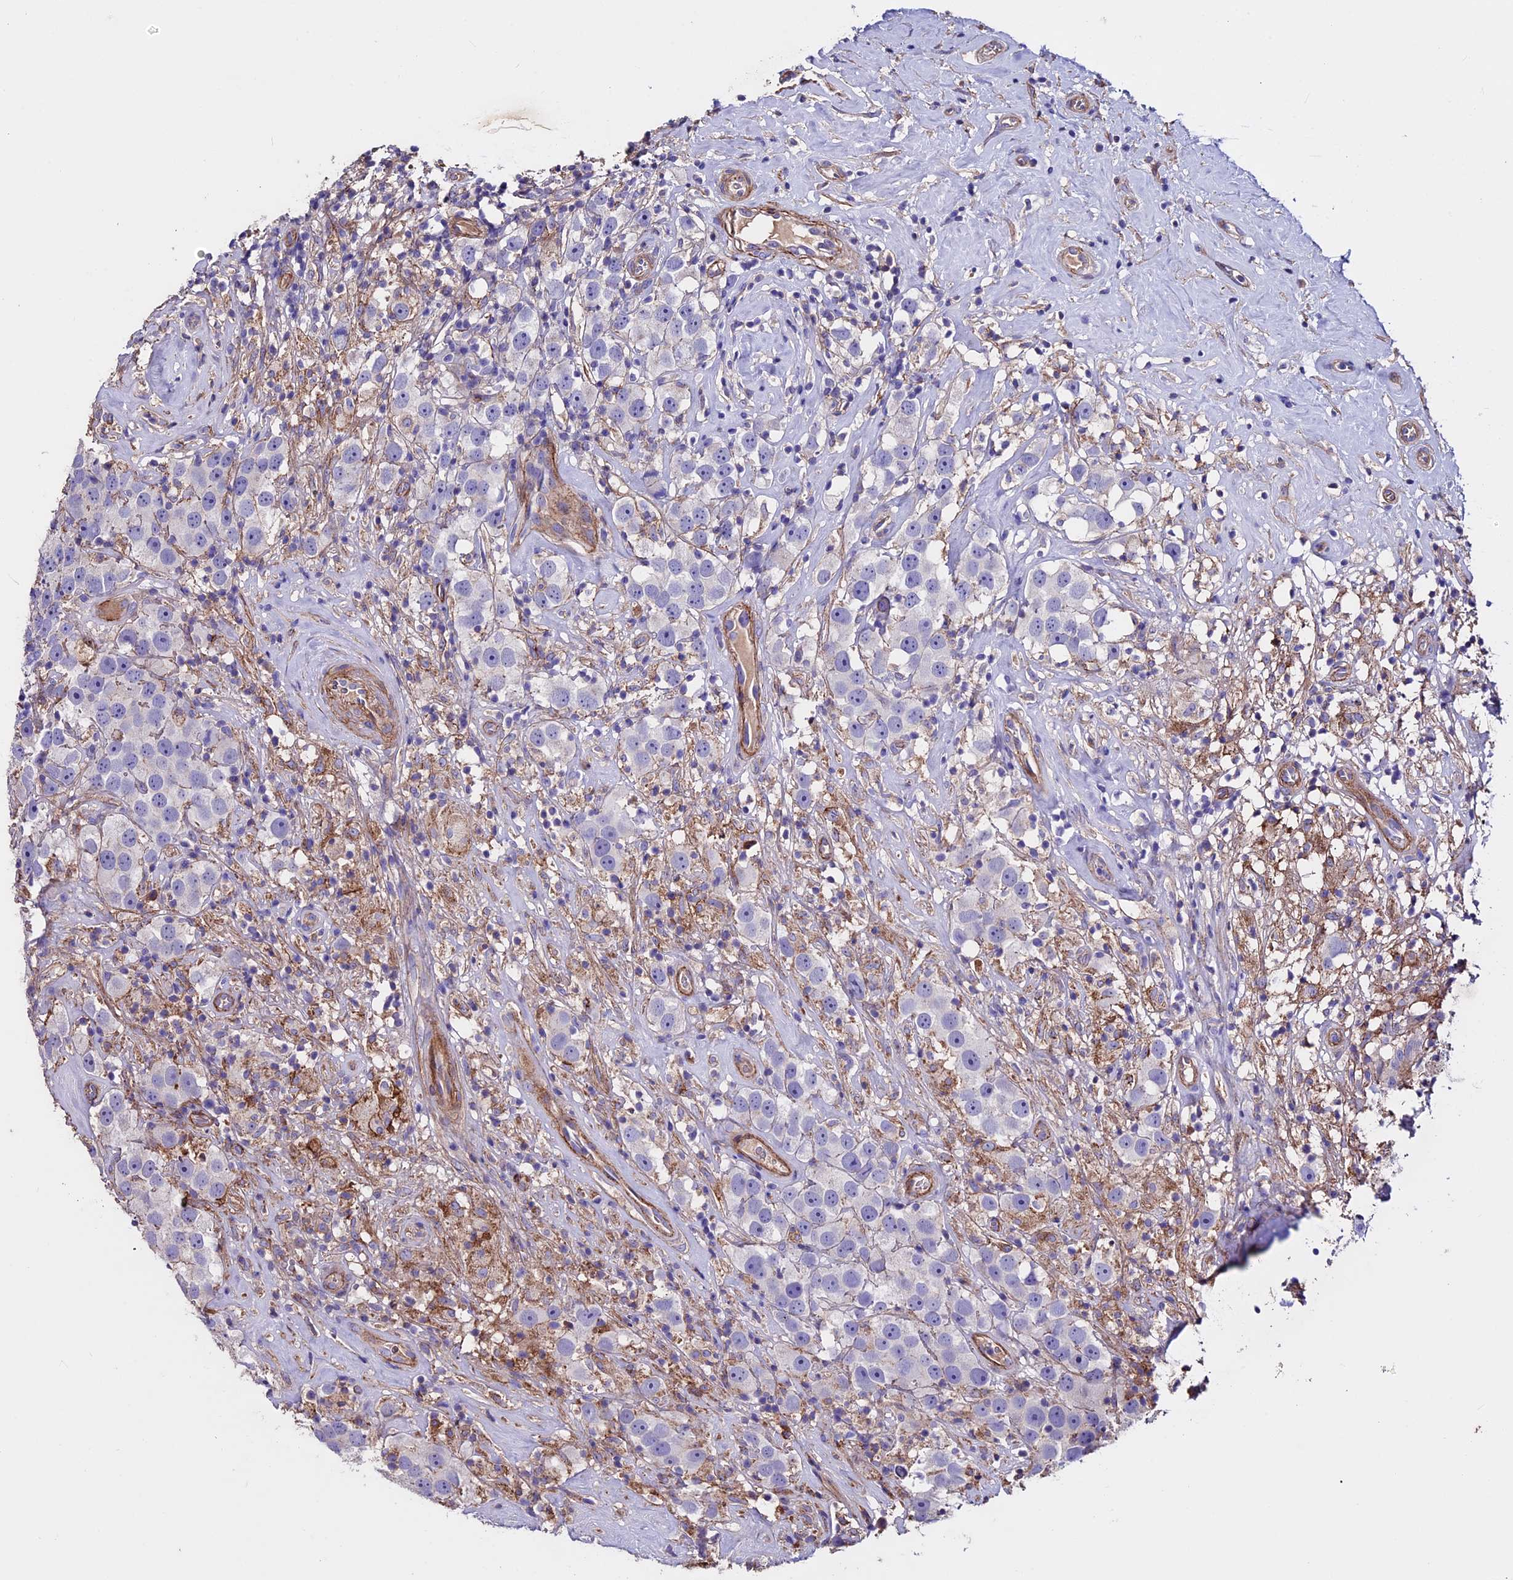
{"staining": {"intensity": "negative", "quantity": "none", "location": "none"}, "tissue": "testis cancer", "cell_type": "Tumor cells", "image_type": "cancer", "snomed": [{"axis": "morphology", "description": "Seminoma, NOS"}, {"axis": "topography", "description": "Testis"}], "caption": "An immunohistochemistry (IHC) histopathology image of seminoma (testis) is shown. There is no staining in tumor cells of seminoma (testis).", "gene": "EVA1B", "patient": {"sex": "male", "age": 49}}